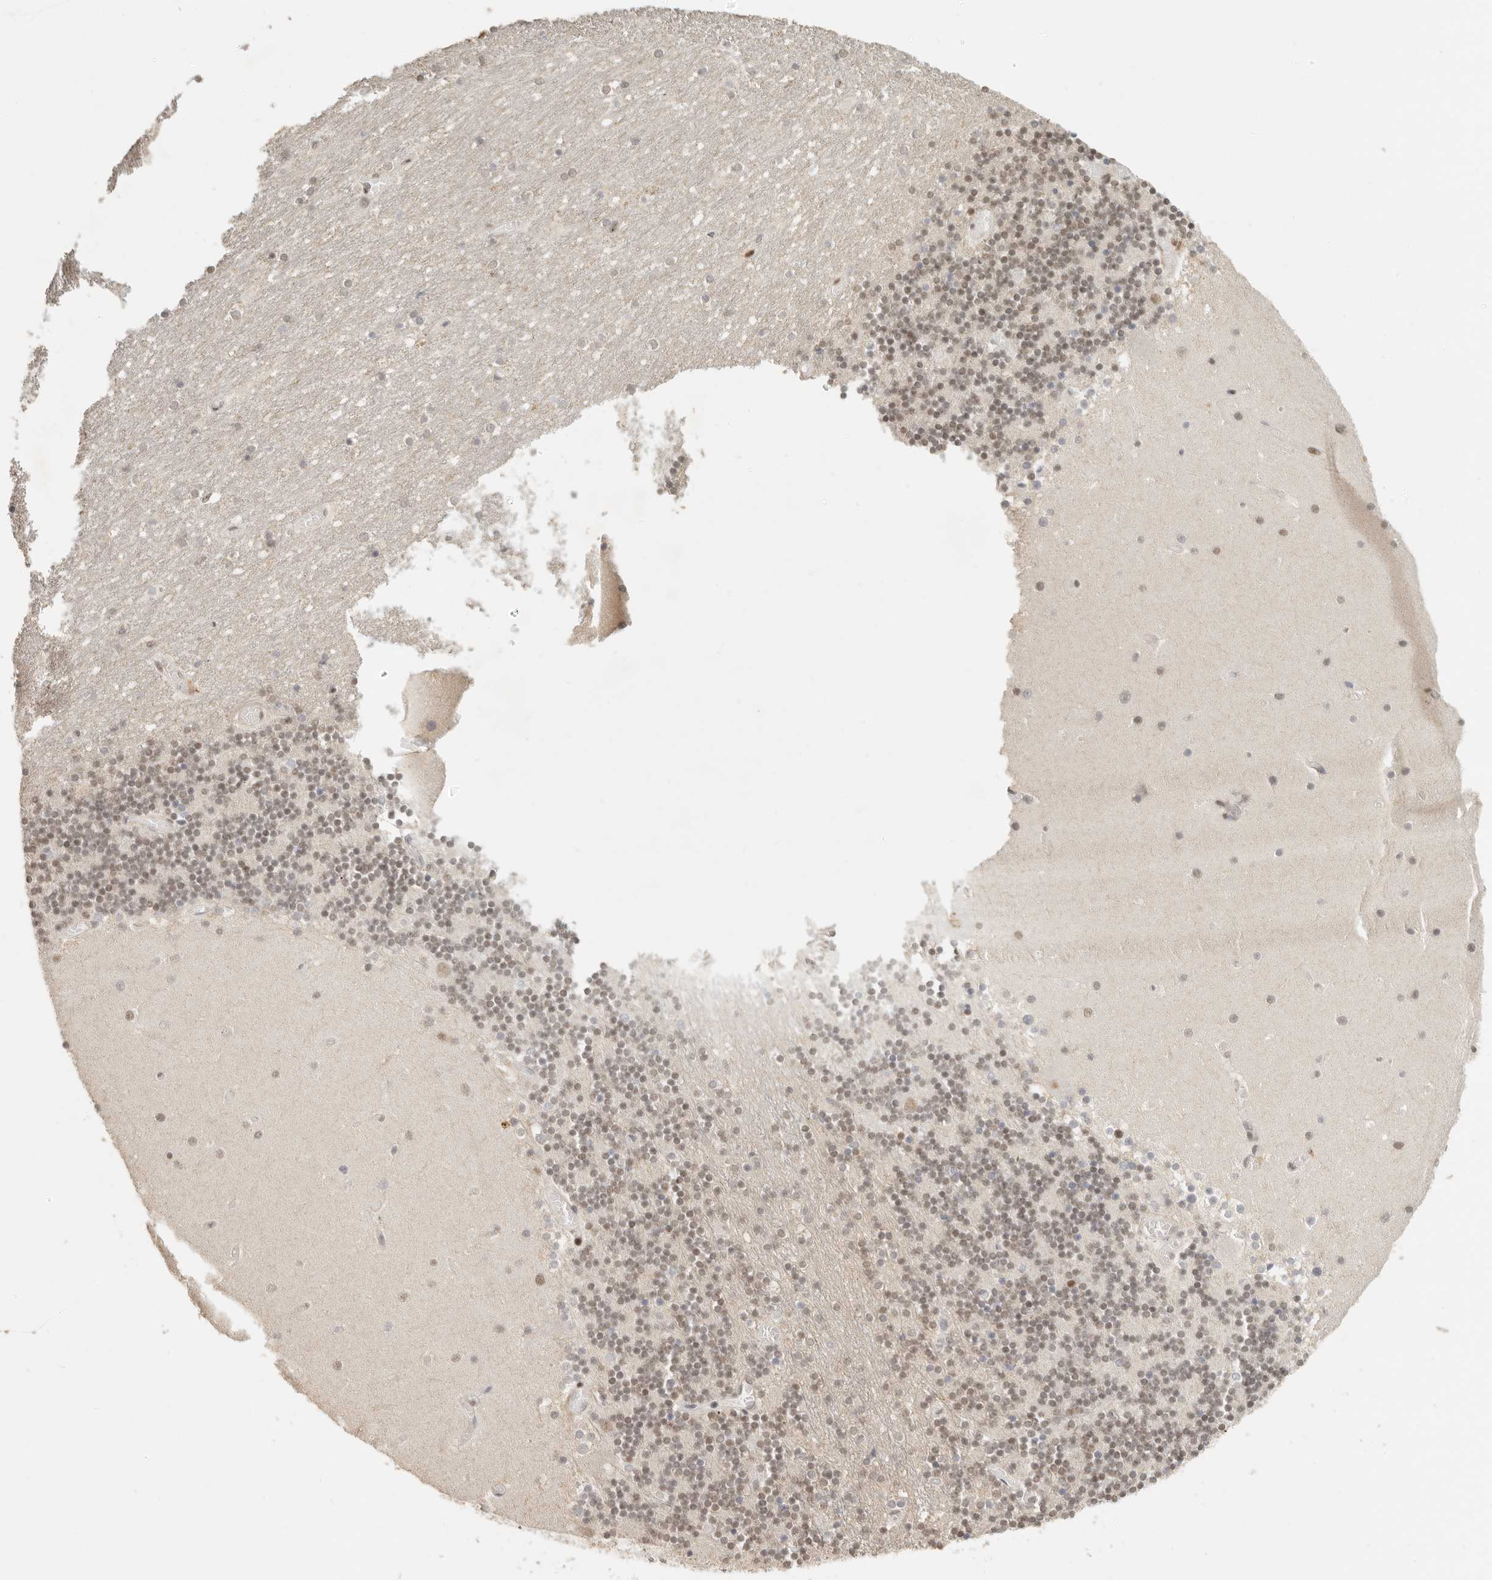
{"staining": {"intensity": "moderate", "quantity": "25%-75%", "location": "nuclear"}, "tissue": "cerebellum", "cell_type": "Cells in granular layer", "image_type": "normal", "snomed": [{"axis": "morphology", "description": "Normal tissue, NOS"}, {"axis": "topography", "description": "Cerebellum"}], "caption": "Moderate nuclear positivity for a protein is present in approximately 25%-75% of cells in granular layer of unremarkable cerebellum using immunohistochemistry (IHC).", "gene": "GPBP1L1", "patient": {"sex": "female", "age": 28}}